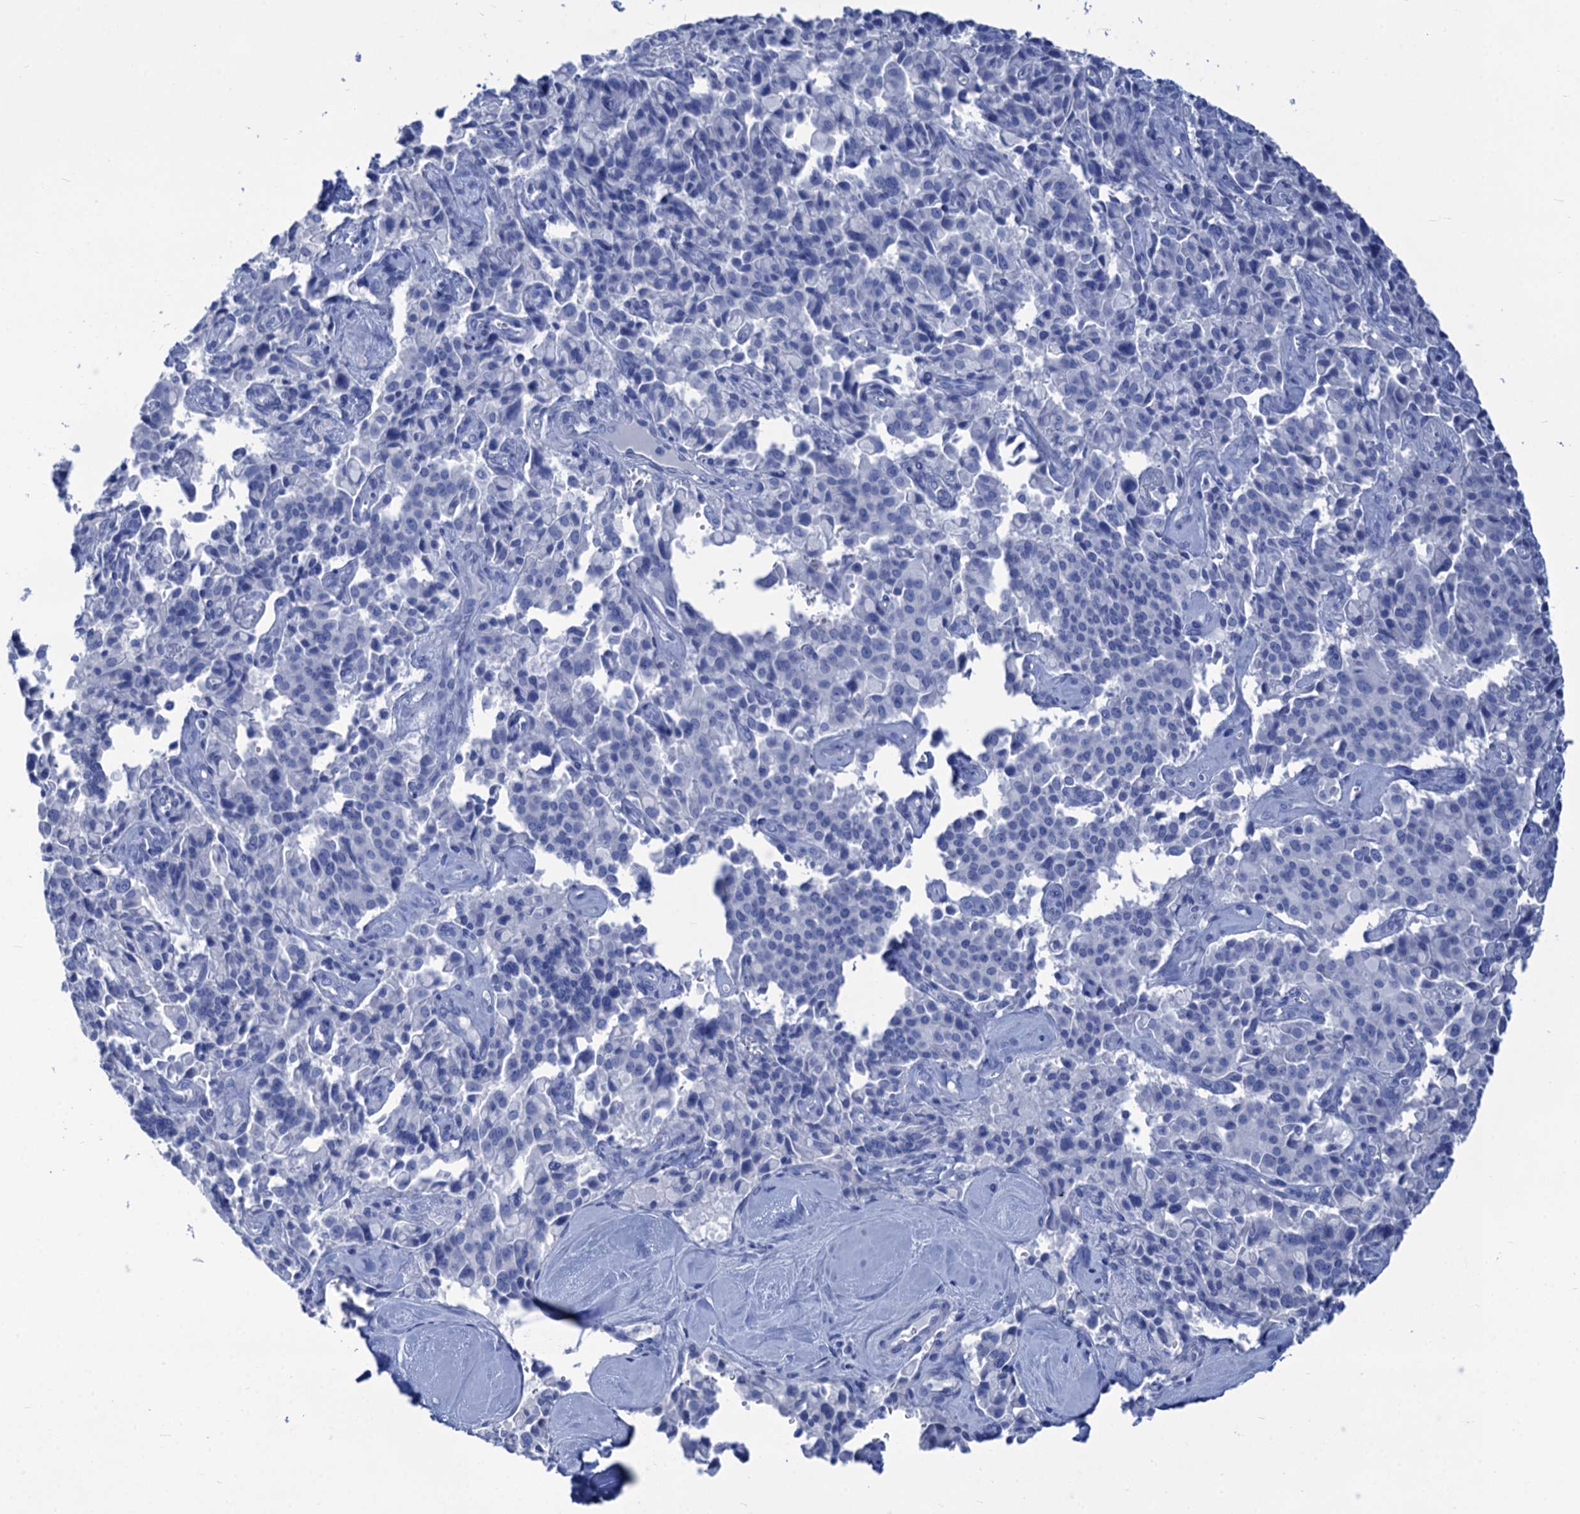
{"staining": {"intensity": "negative", "quantity": "none", "location": "none"}, "tissue": "pancreatic cancer", "cell_type": "Tumor cells", "image_type": "cancer", "snomed": [{"axis": "morphology", "description": "Adenocarcinoma, NOS"}, {"axis": "topography", "description": "Pancreas"}], "caption": "IHC photomicrograph of adenocarcinoma (pancreatic) stained for a protein (brown), which reveals no positivity in tumor cells. (DAB (3,3'-diaminobenzidine) IHC visualized using brightfield microscopy, high magnification).", "gene": "CABYR", "patient": {"sex": "male", "age": 65}}